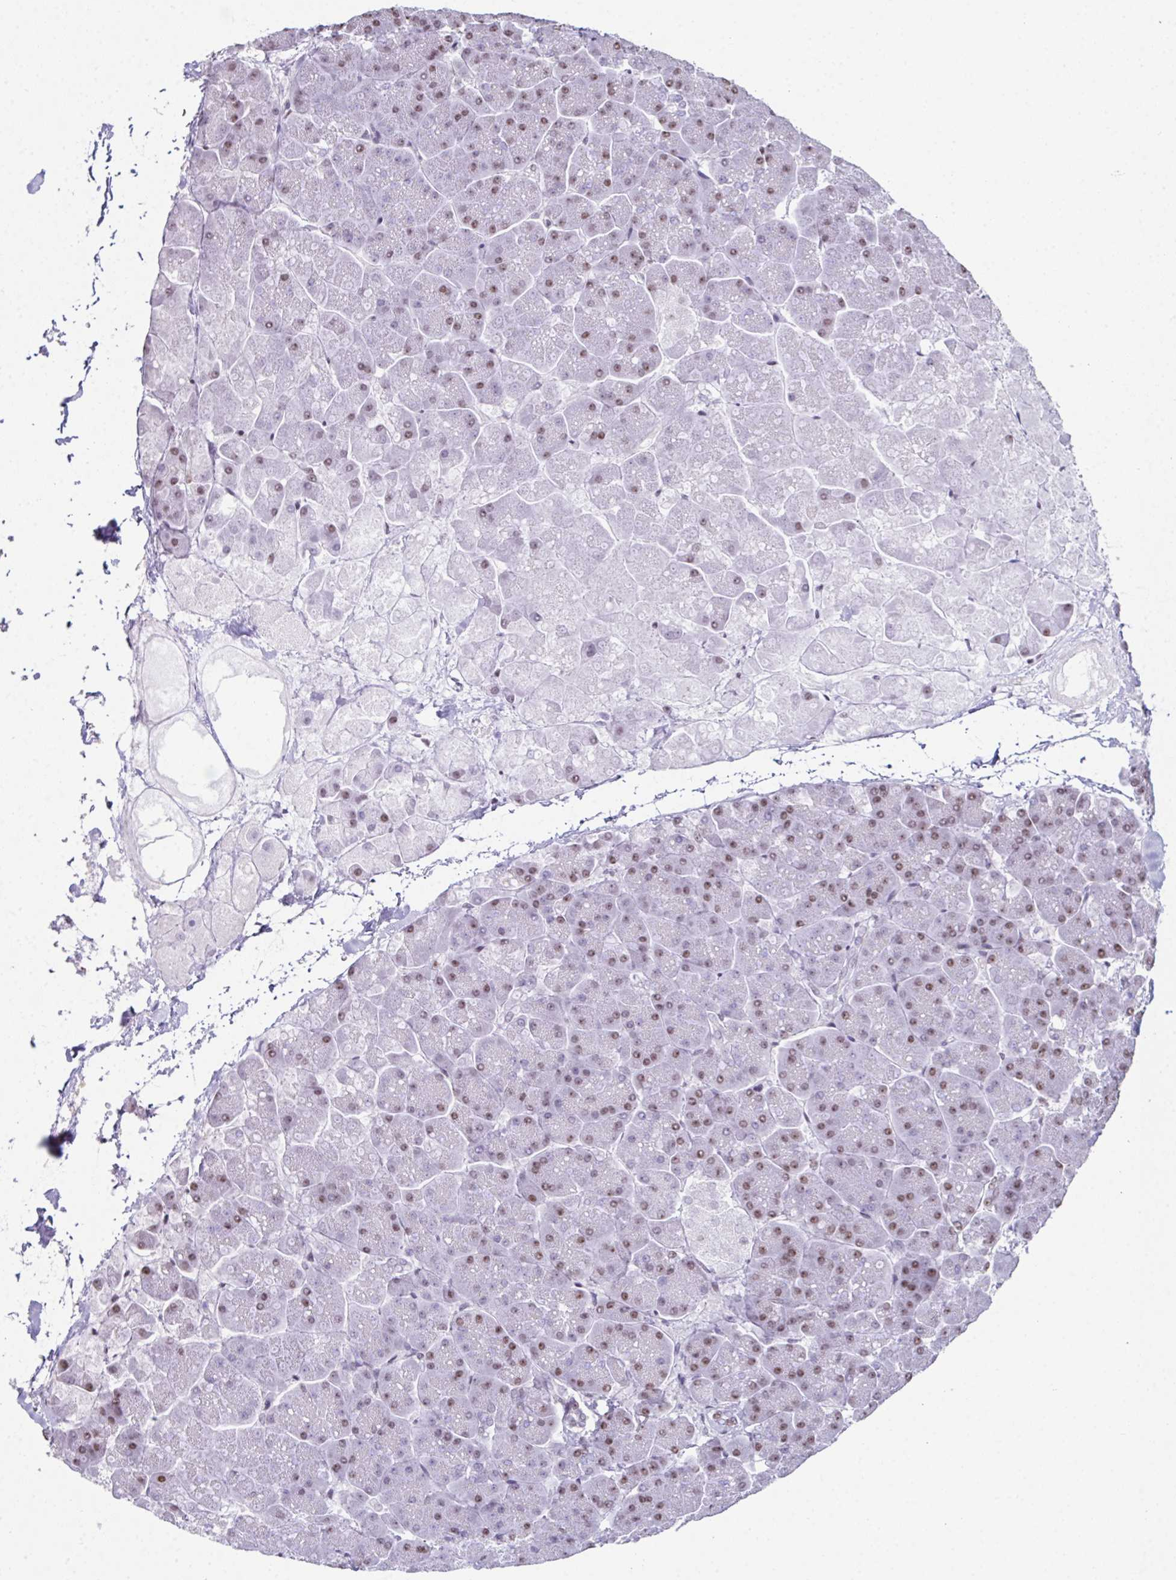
{"staining": {"intensity": "moderate", "quantity": "25%-75%", "location": "nuclear"}, "tissue": "pancreas", "cell_type": "Exocrine glandular cells", "image_type": "normal", "snomed": [{"axis": "morphology", "description": "Normal tissue, NOS"}, {"axis": "topography", "description": "Pancreas"}, {"axis": "topography", "description": "Peripheral nerve tissue"}], "caption": "Immunohistochemistry (IHC) image of benign pancreas: human pancreas stained using immunohistochemistry demonstrates medium levels of moderate protein expression localized specifically in the nuclear of exocrine glandular cells, appearing as a nuclear brown color.", "gene": "ZNF800", "patient": {"sex": "male", "age": 54}}